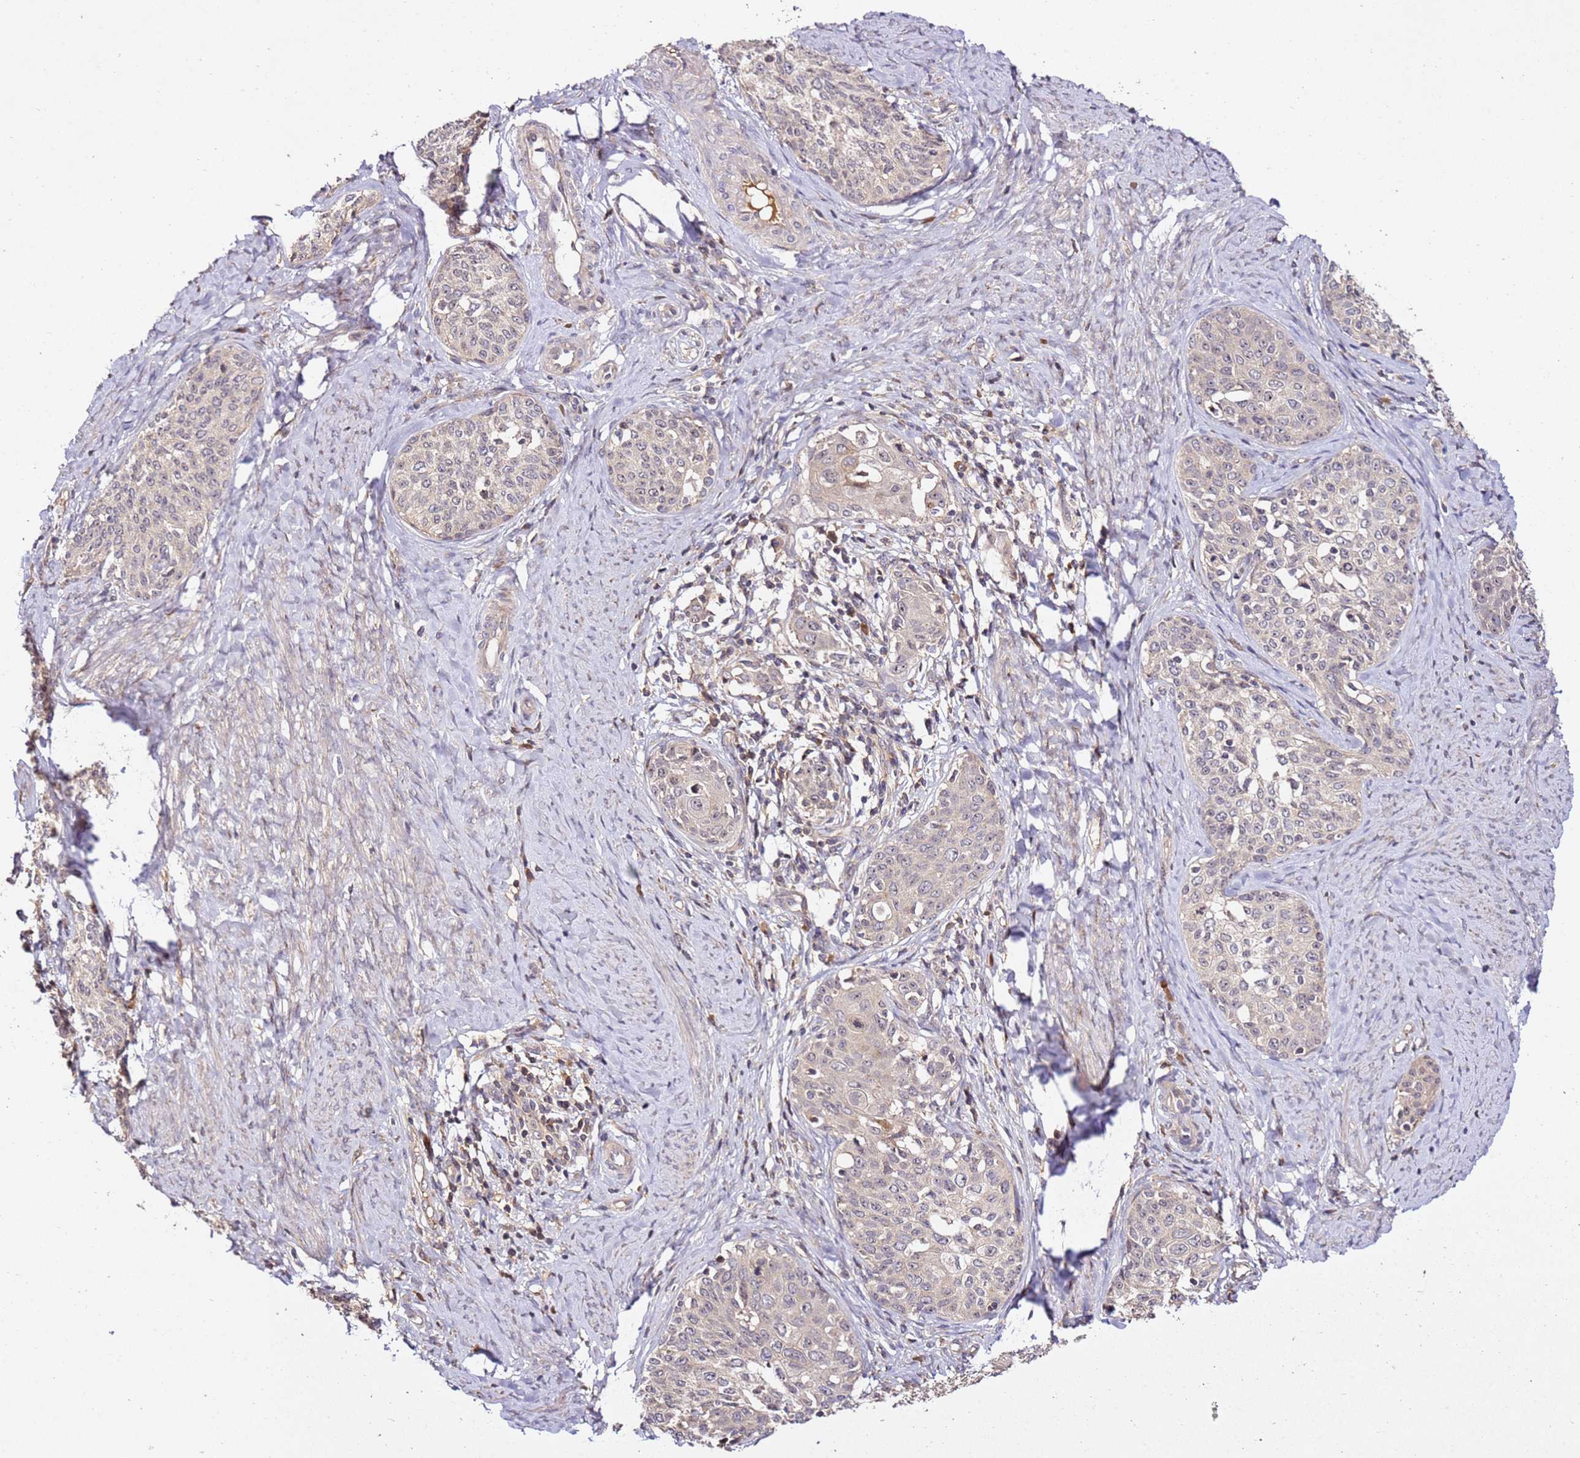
{"staining": {"intensity": "negative", "quantity": "none", "location": "none"}, "tissue": "cervical cancer", "cell_type": "Tumor cells", "image_type": "cancer", "snomed": [{"axis": "morphology", "description": "Squamous cell carcinoma, NOS"}, {"axis": "morphology", "description": "Adenocarcinoma, NOS"}, {"axis": "topography", "description": "Cervix"}], "caption": "An image of human cervical adenocarcinoma is negative for staining in tumor cells. (DAB (3,3'-diaminobenzidine) immunohistochemistry (IHC), high magnification).", "gene": "DDX27", "patient": {"sex": "female", "age": 52}}